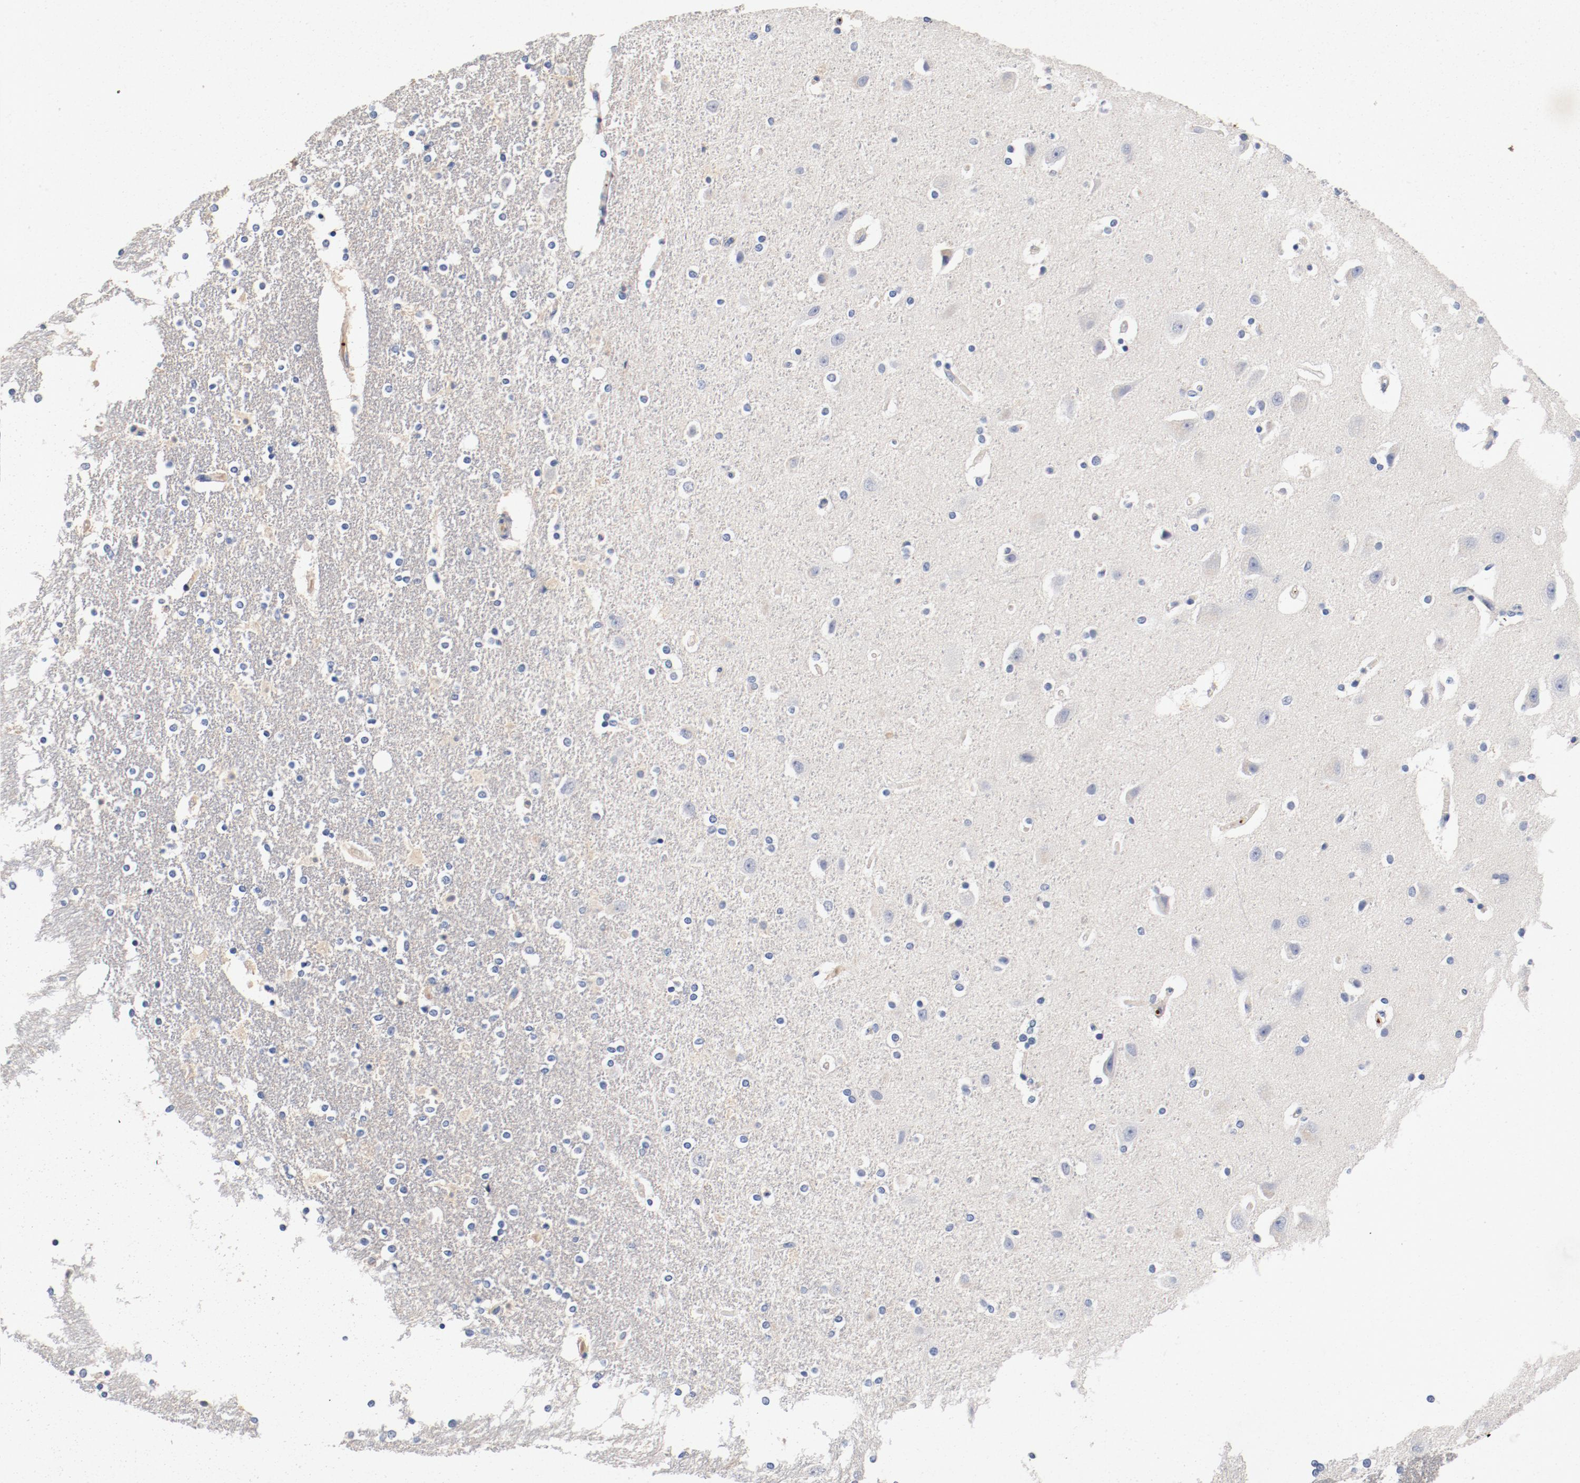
{"staining": {"intensity": "negative", "quantity": "none", "location": "none"}, "tissue": "caudate", "cell_type": "Glial cells", "image_type": "normal", "snomed": [{"axis": "morphology", "description": "Normal tissue, NOS"}, {"axis": "topography", "description": "Lateral ventricle wall"}], "caption": "Caudate was stained to show a protein in brown. There is no significant positivity in glial cells.", "gene": "PIM1", "patient": {"sex": "female", "age": 54}}